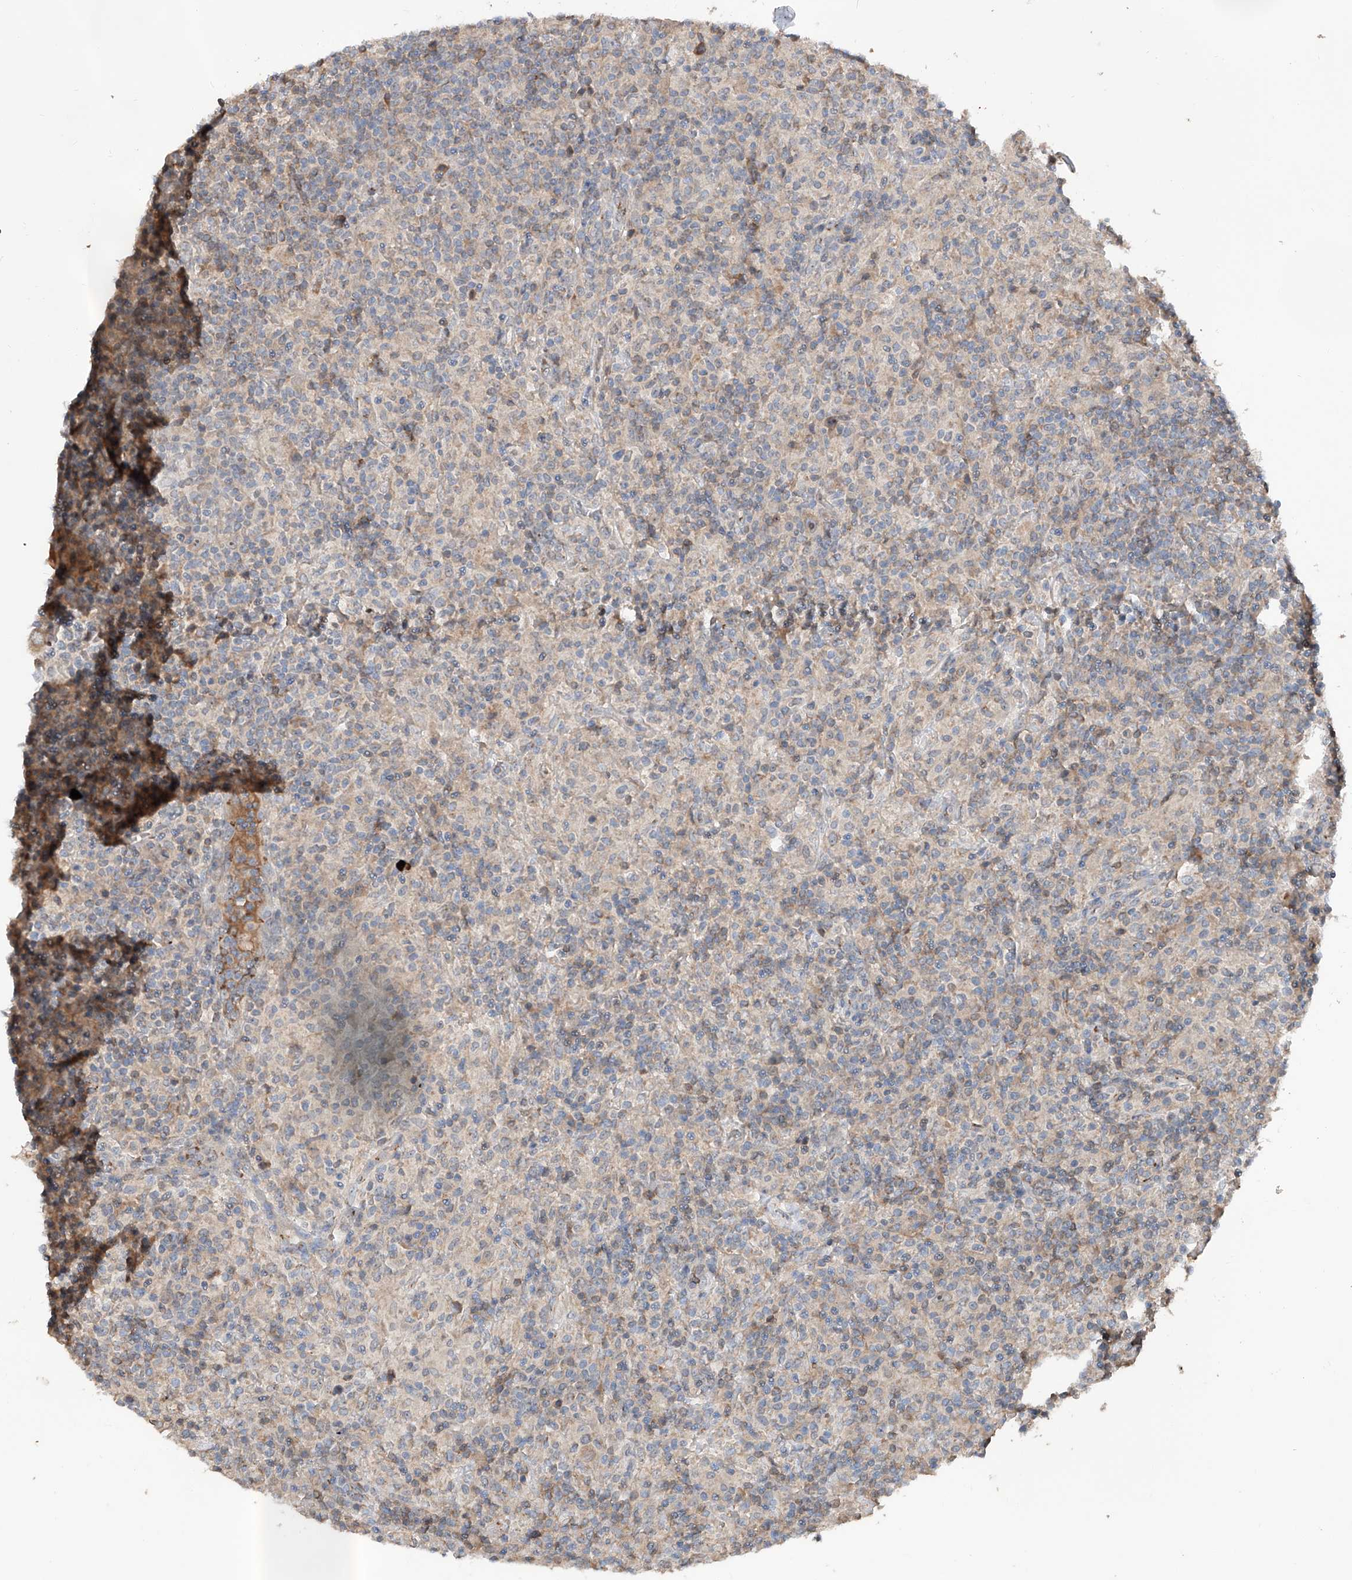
{"staining": {"intensity": "negative", "quantity": "none", "location": "none"}, "tissue": "lymphoma", "cell_type": "Tumor cells", "image_type": "cancer", "snomed": [{"axis": "morphology", "description": "Hodgkin's disease, NOS"}, {"axis": "topography", "description": "Lymph node"}], "caption": "A high-resolution image shows immunohistochemistry (IHC) staining of lymphoma, which demonstrates no significant expression in tumor cells. Brightfield microscopy of IHC stained with DAB (brown) and hematoxylin (blue), captured at high magnification.", "gene": "EDN1", "patient": {"sex": "male", "age": 70}}